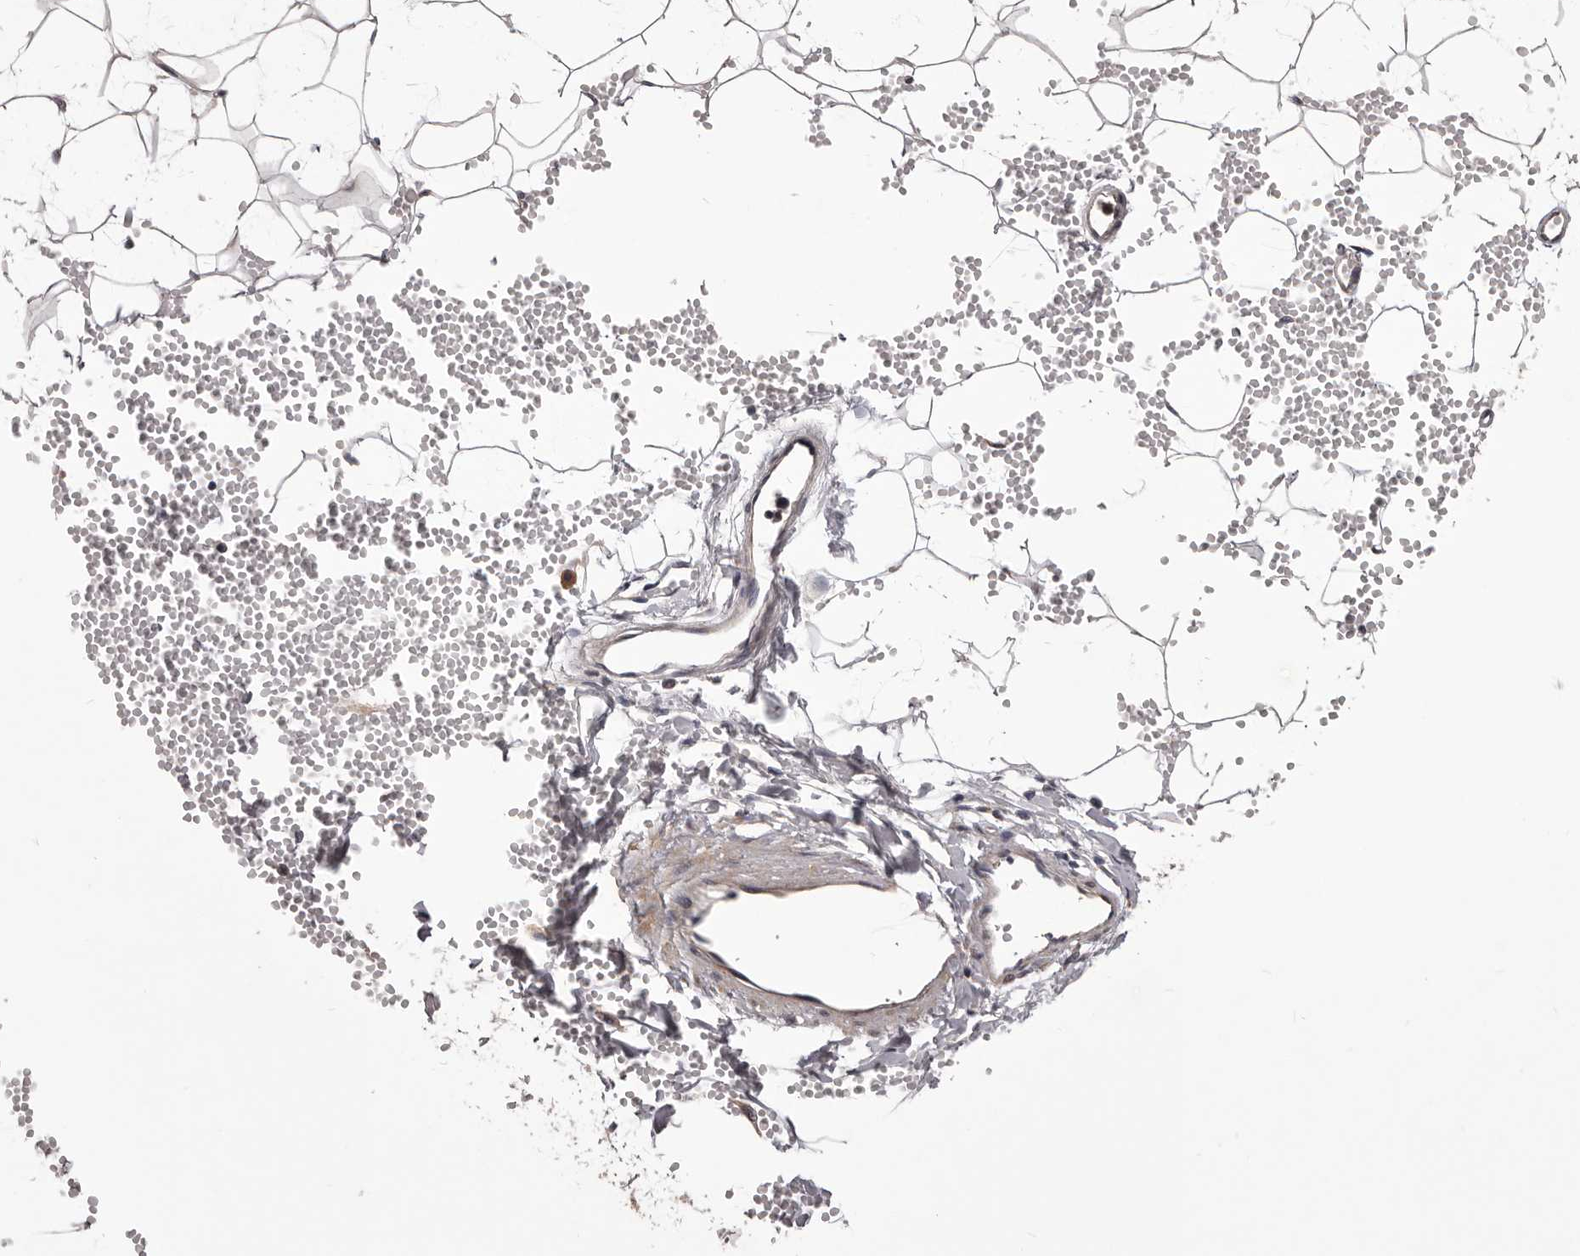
{"staining": {"intensity": "negative", "quantity": "none", "location": "none"}, "tissue": "adipose tissue", "cell_type": "Adipocytes", "image_type": "normal", "snomed": [{"axis": "morphology", "description": "Normal tissue, NOS"}, {"axis": "topography", "description": "Breast"}], "caption": "This photomicrograph is of benign adipose tissue stained with IHC to label a protein in brown with the nuclei are counter-stained blue. There is no staining in adipocytes. (Stains: DAB immunohistochemistry (IHC) with hematoxylin counter stain, Microscopy: brightfield microscopy at high magnification).", "gene": "CELF3", "patient": {"sex": "female", "age": 23}}